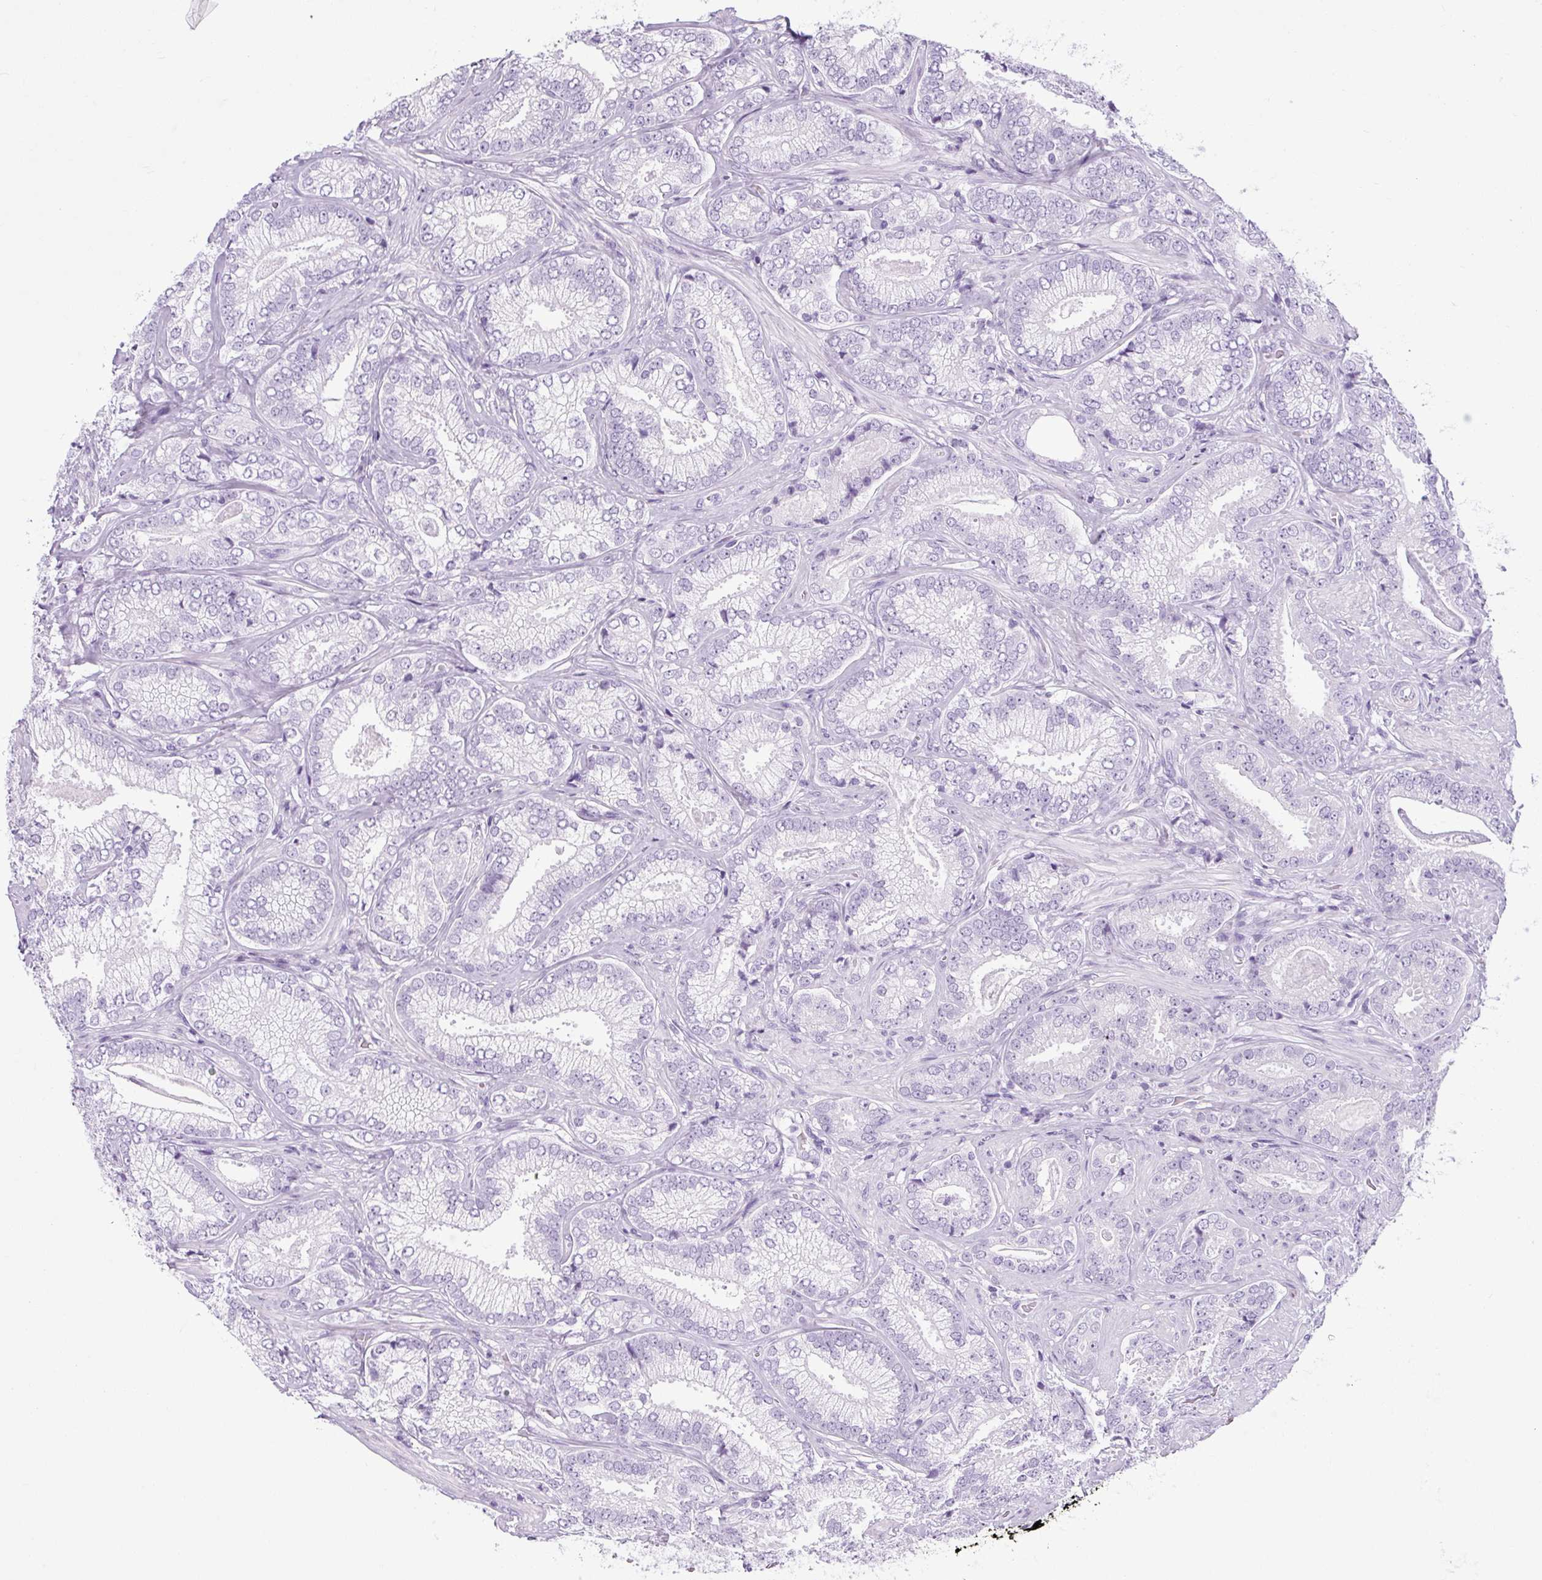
{"staining": {"intensity": "negative", "quantity": "none", "location": "none"}, "tissue": "prostate cancer", "cell_type": "Tumor cells", "image_type": "cancer", "snomed": [{"axis": "morphology", "description": "Adenocarcinoma, Low grade"}, {"axis": "topography", "description": "Prostate"}], "caption": "Immunohistochemical staining of adenocarcinoma (low-grade) (prostate) demonstrates no significant positivity in tumor cells.", "gene": "B3GNT4", "patient": {"sex": "male", "age": 63}}